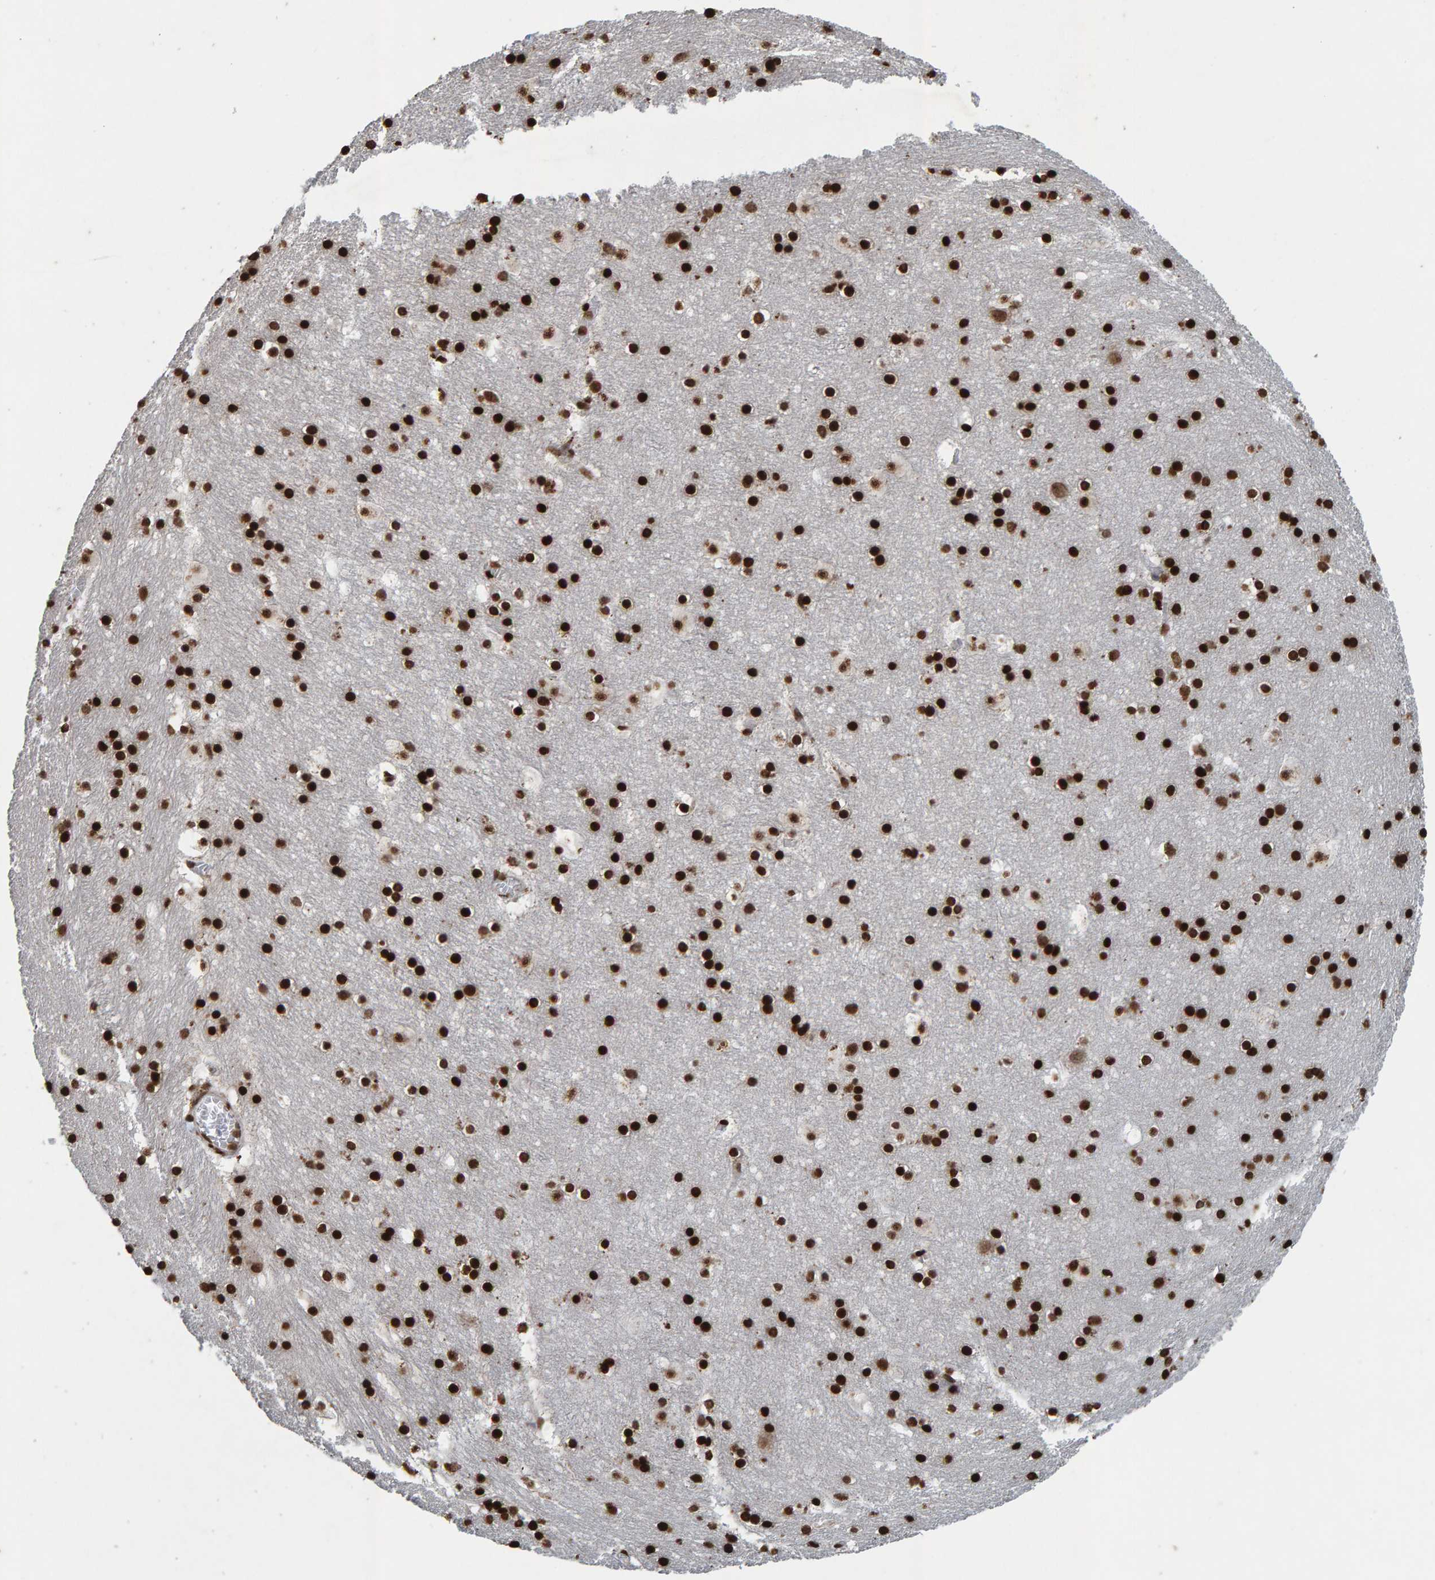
{"staining": {"intensity": "strong", "quantity": ">75%", "location": "nuclear"}, "tissue": "hippocampus", "cell_type": "Glial cells", "image_type": "normal", "snomed": [{"axis": "morphology", "description": "Normal tissue, NOS"}, {"axis": "topography", "description": "Hippocampus"}], "caption": "Brown immunohistochemical staining in benign hippocampus reveals strong nuclear positivity in approximately >75% of glial cells. Using DAB (brown) and hematoxylin (blue) stains, captured at high magnification using brightfield microscopy.", "gene": "H2AZ1", "patient": {"sex": "male", "age": 45}}